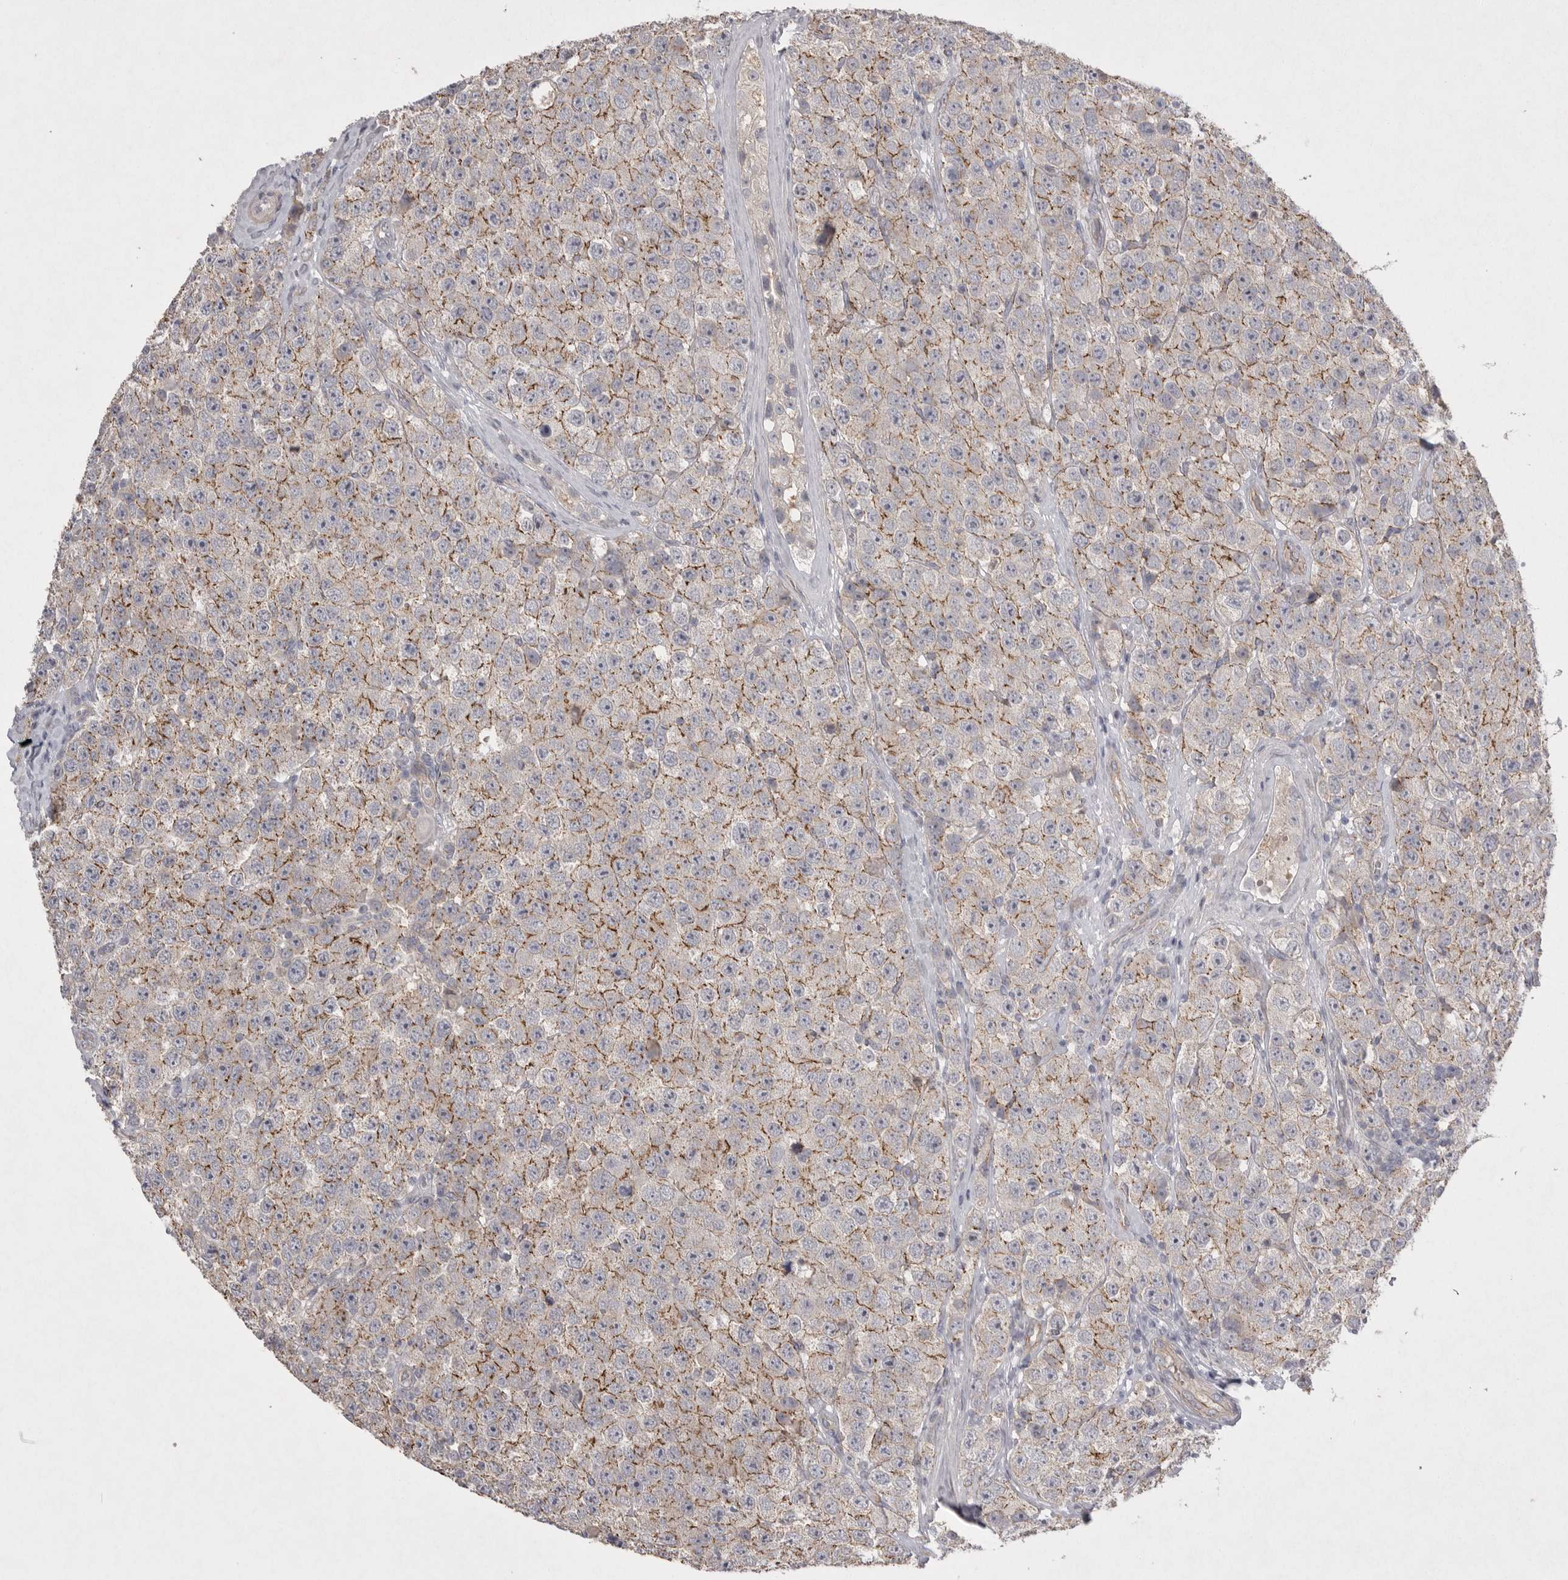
{"staining": {"intensity": "moderate", "quantity": "25%-75%", "location": "cytoplasmic/membranous"}, "tissue": "testis cancer", "cell_type": "Tumor cells", "image_type": "cancer", "snomed": [{"axis": "morphology", "description": "Seminoma, NOS"}, {"axis": "morphology", "description": "Carcinoma, Embryonal, NOS"}, {"axis": "topography", "description": "Testis"}], "caption": "Immunohistochemistry (IHC) of testis seminoma reveals medium levels of moderate cytoplasmic/membranous positivity in approximately 25%-75% of tumor cells. The protein is stained brown, and the nuclei are stained in blue (DAB (3,3'-diaminobenzidine) IHC with brightfield microscopy, high magnification).", "gene": "VANGL2", "patient": {"sex": "male", "age": 28}}